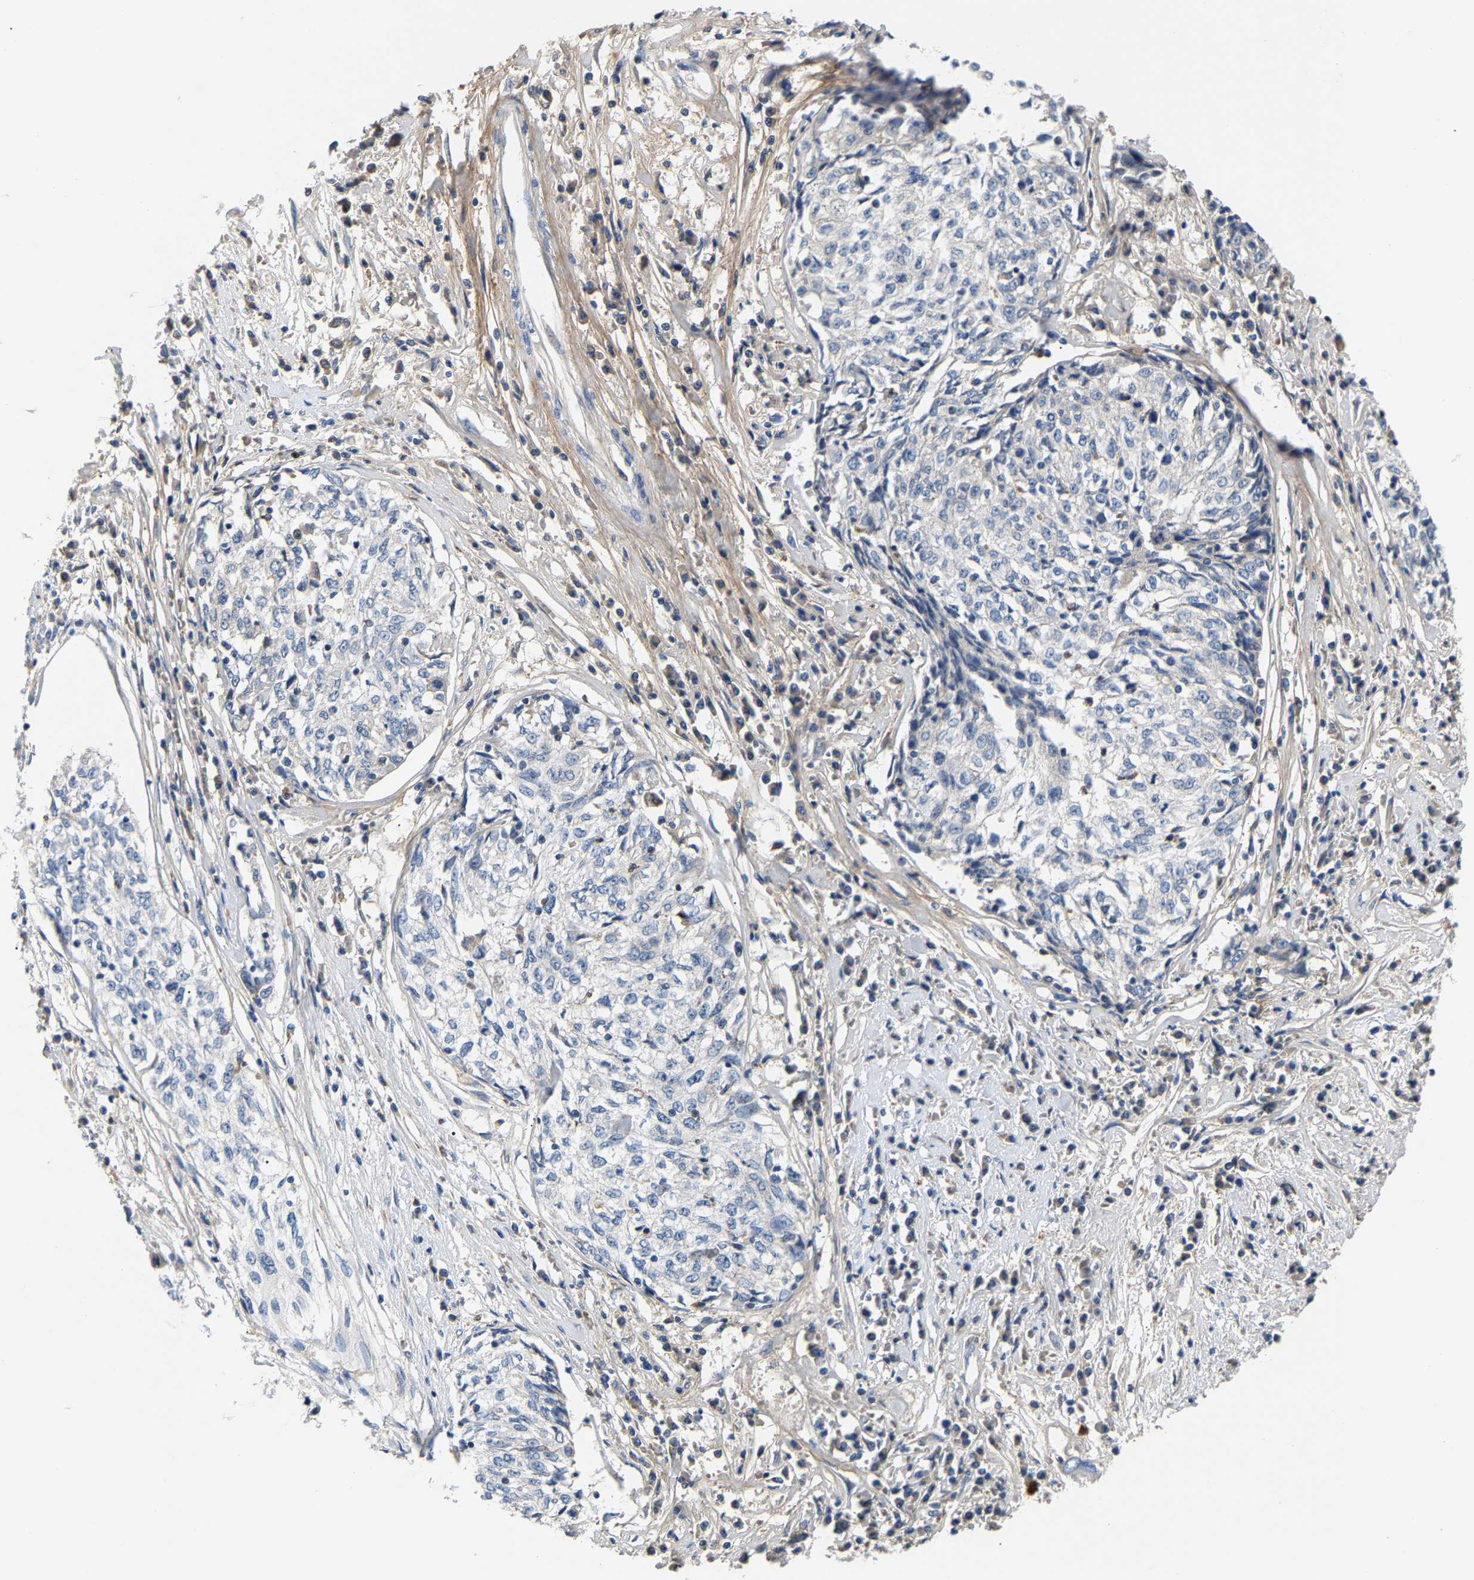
{"staining": {"intensity": "negative", "quantity": "none", "location": "none"}, "tissue": "cervical cancer", "cell_type": "Tumor cells", "image_type": "cancer", "snomed": [{"axis": "morphology", "description": "Squamous cell carcinoma, NOS"}, {"axis": "topography", "description": "Cervix"}], "caption": "This photomicrograph is of cervical cancer (squamous cell carcinoma) stained with immunohistochemistry (IHC) to label a protein in brown with the nuclei are counter-stained blue. There is no expression in tumor cells.", "gene": "CCDC171", "patient": {"sex": "female", "age": 57}}